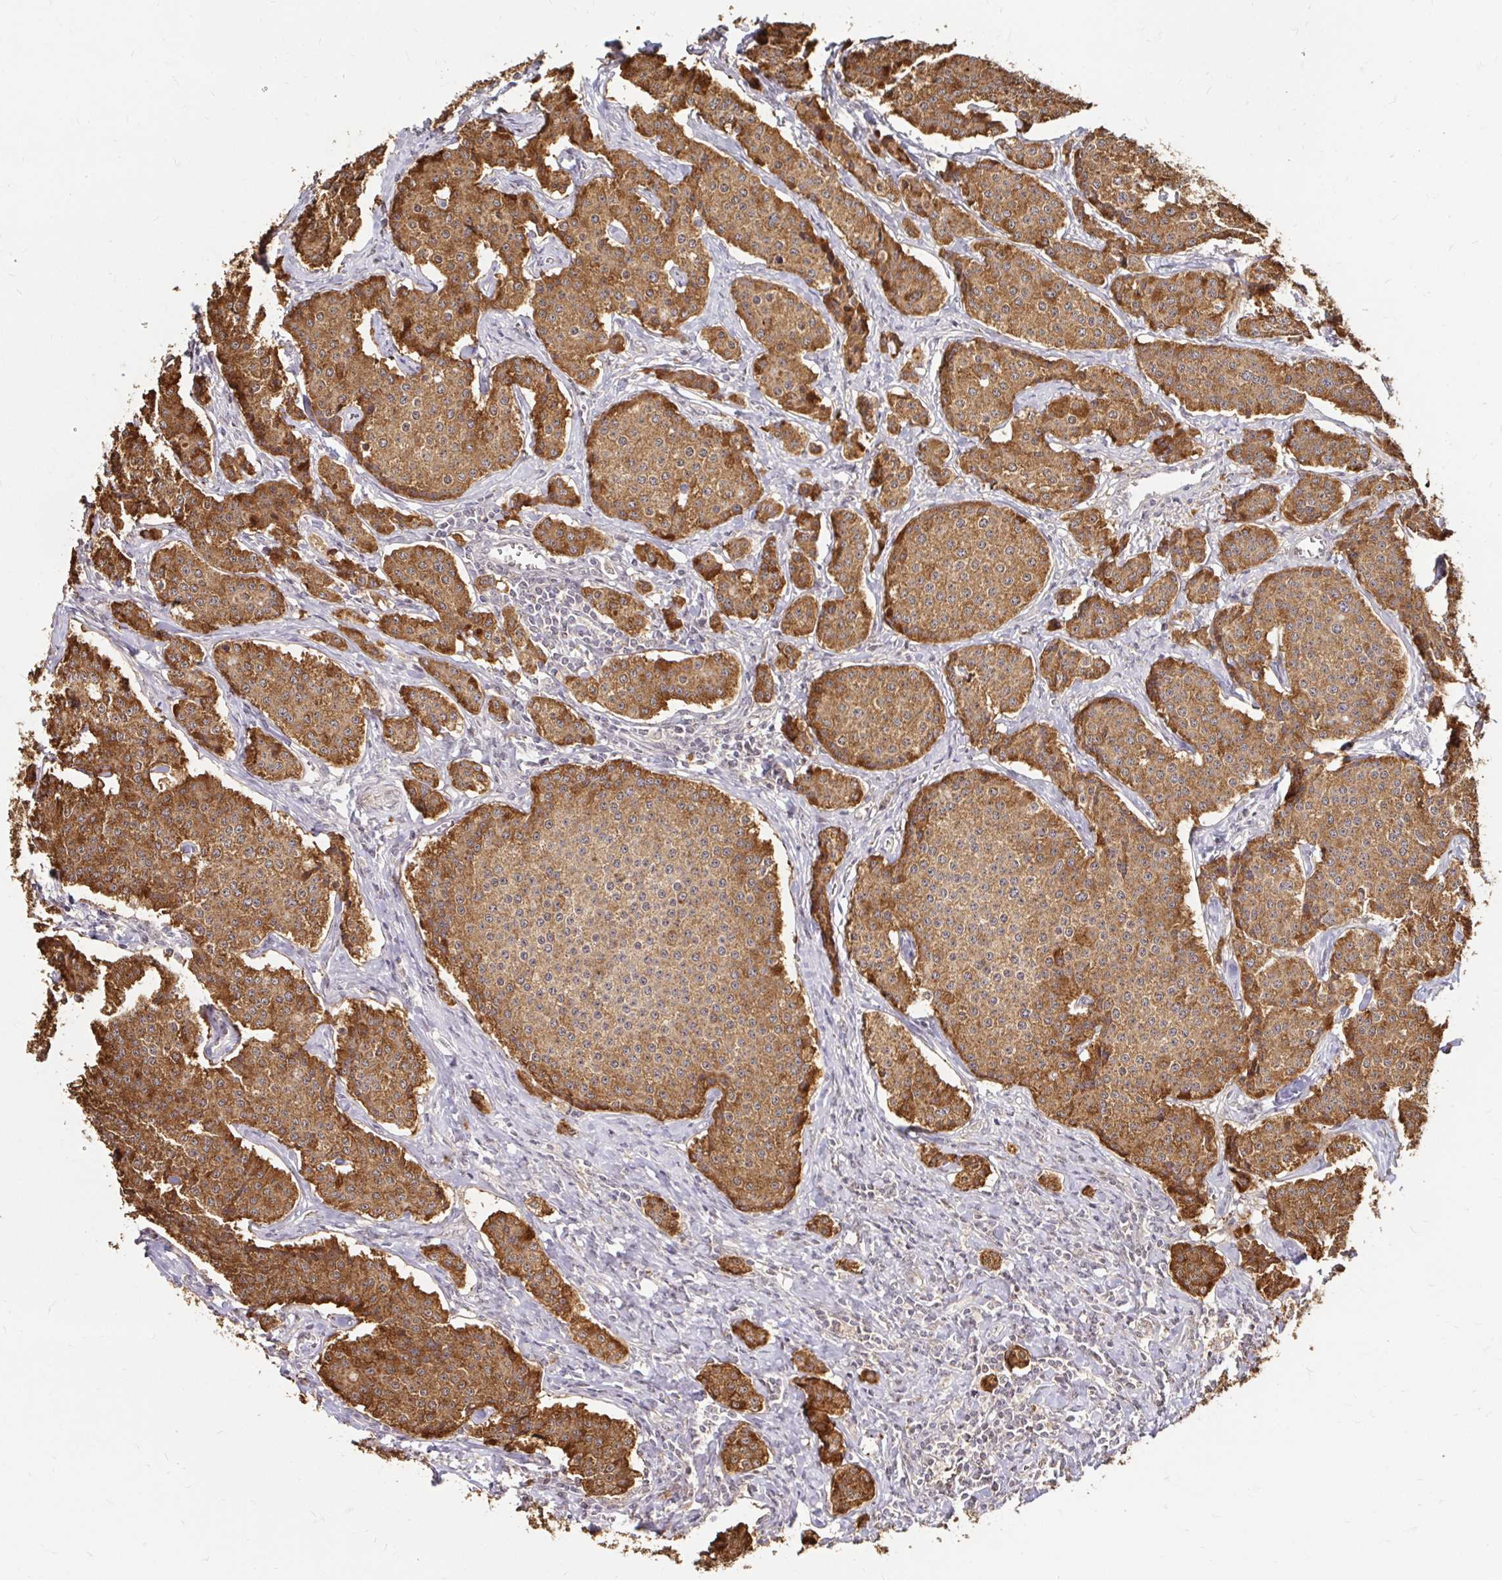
{"staining": {"intensity": "moderate", "quantity": ">75%", "location": "cytoplasmic/membranous"}, "tissue": "carcinoid", "cell_type": "Tumor cells", "image_type": "cancer", "snomed": [{"axis": "morphology", "description": "Carcinoid, malignant, NOS"}, {"axis": "topography", "description": "Small intestine"}], "caption": "Moderate cytoplasmic/membranous protein expression is seen in approximately >75% of tumor cells in carcinoid.", "gene": "TIMM50", "patient": {"sex": "female", "age": 64}}